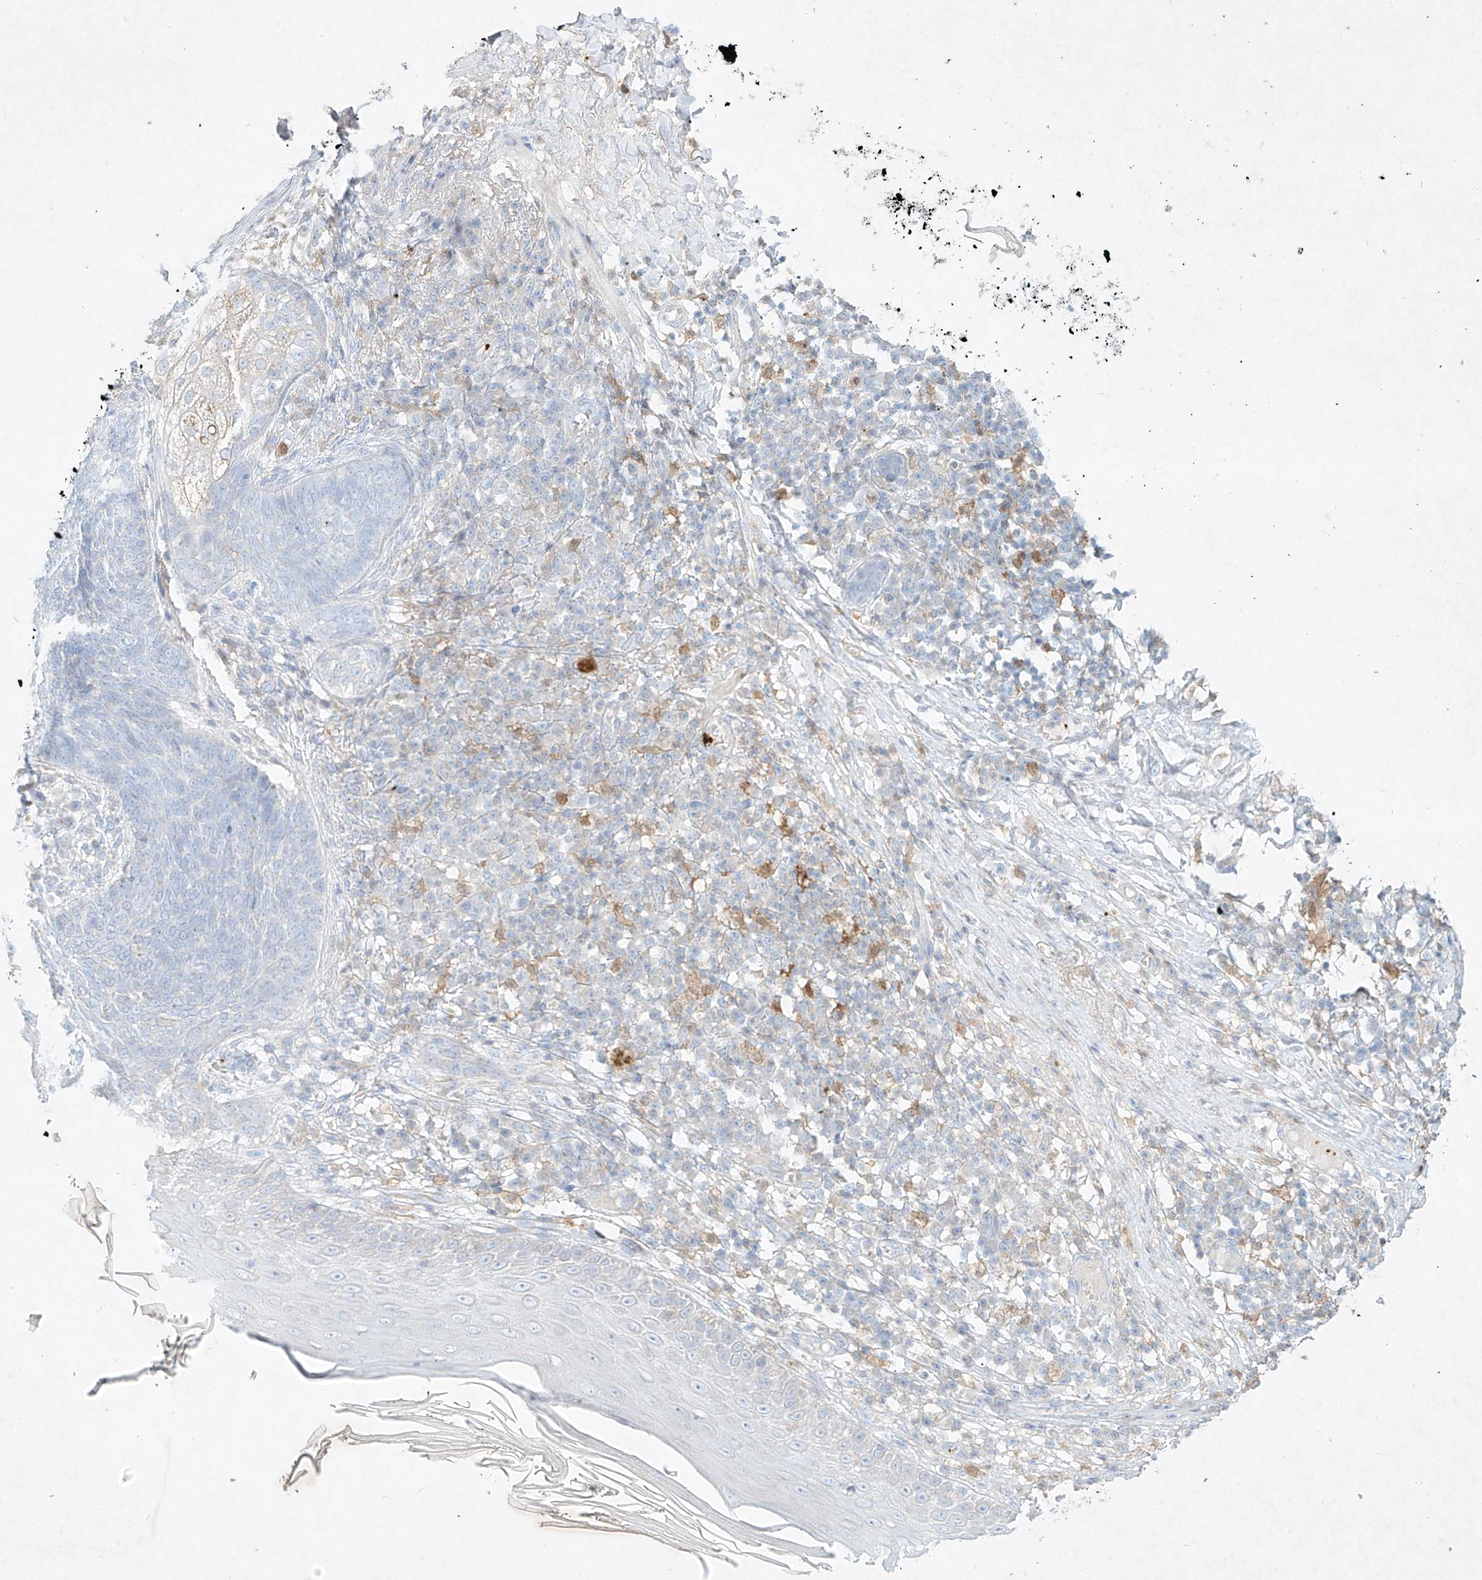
{"staining": {"intensity": "negative", "quantity": "none", "location": "none"}, "tissue": "skin cancer", "cell_type": "Tumor cells", "image_type": "cancer", "snomed": [{"axis": "morphology", "description": "Basal cell carcinoma"}, {"axis": "topography", "description": "Skin"}], "caption": "Image shows no protein positivity in tumor cells of skin cancer tissue. (DAB immunohistochemistry, high magnification).", "gene": "PLEK", "patient": {"sex": "male", "age": 85}}